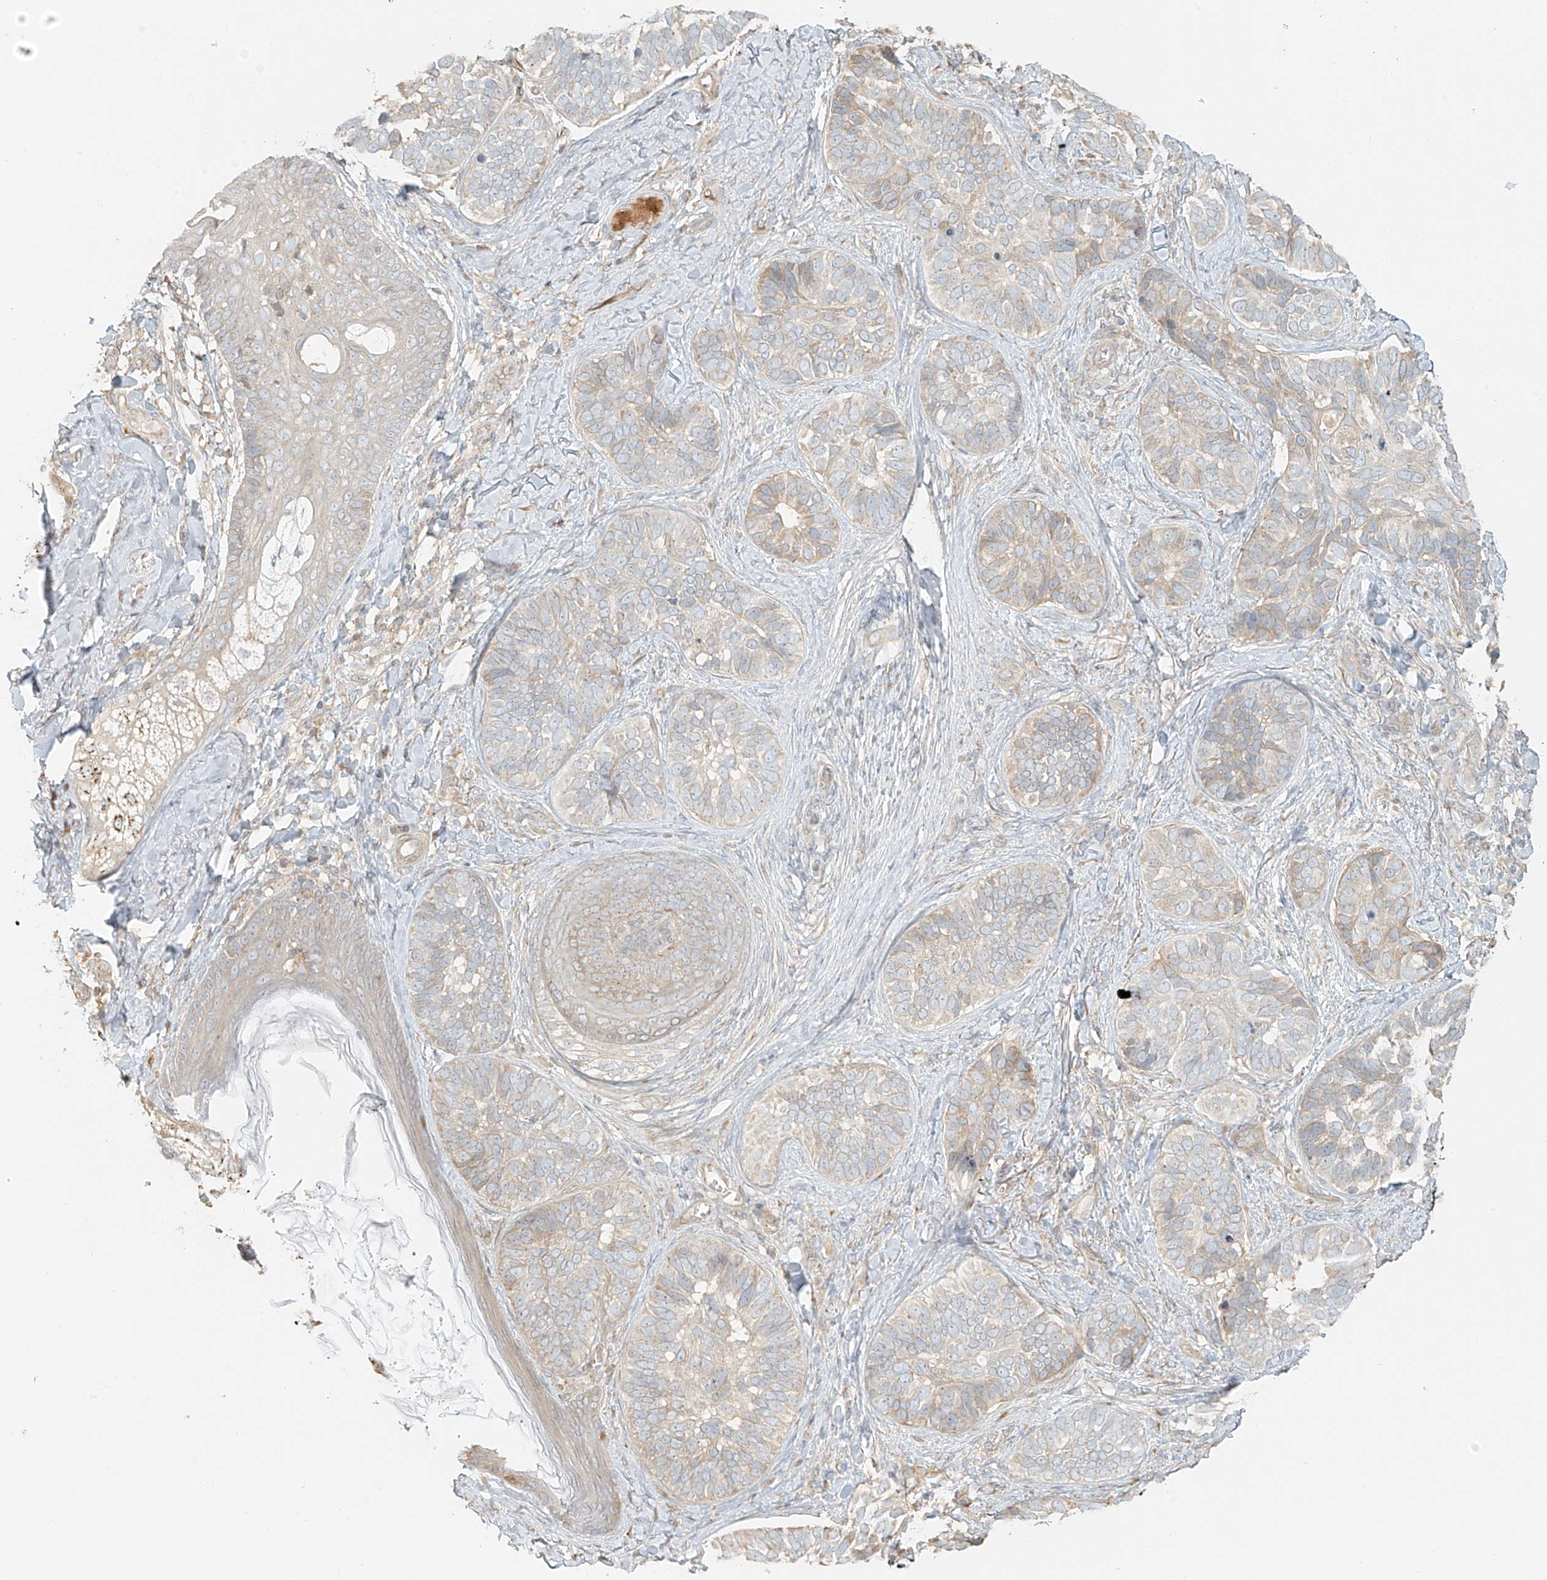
{"staining": {"intensity": "negative", "quantity": "none", "location": "none"}, "tissue": "skin cancer", "cell_type": "Tumor cells", "image_type": "cancer", "snomed": [{"axis": "morphology", "description": "Basal cell carcinoma"}, {"axis": "topography", "description": "Skin"}], "caption": "This is an IHC micrograph of skin cancer. There is no expression in tumor cells.", "gene": "UPK1B", "patient": {"sex": "male", "age": 62}}